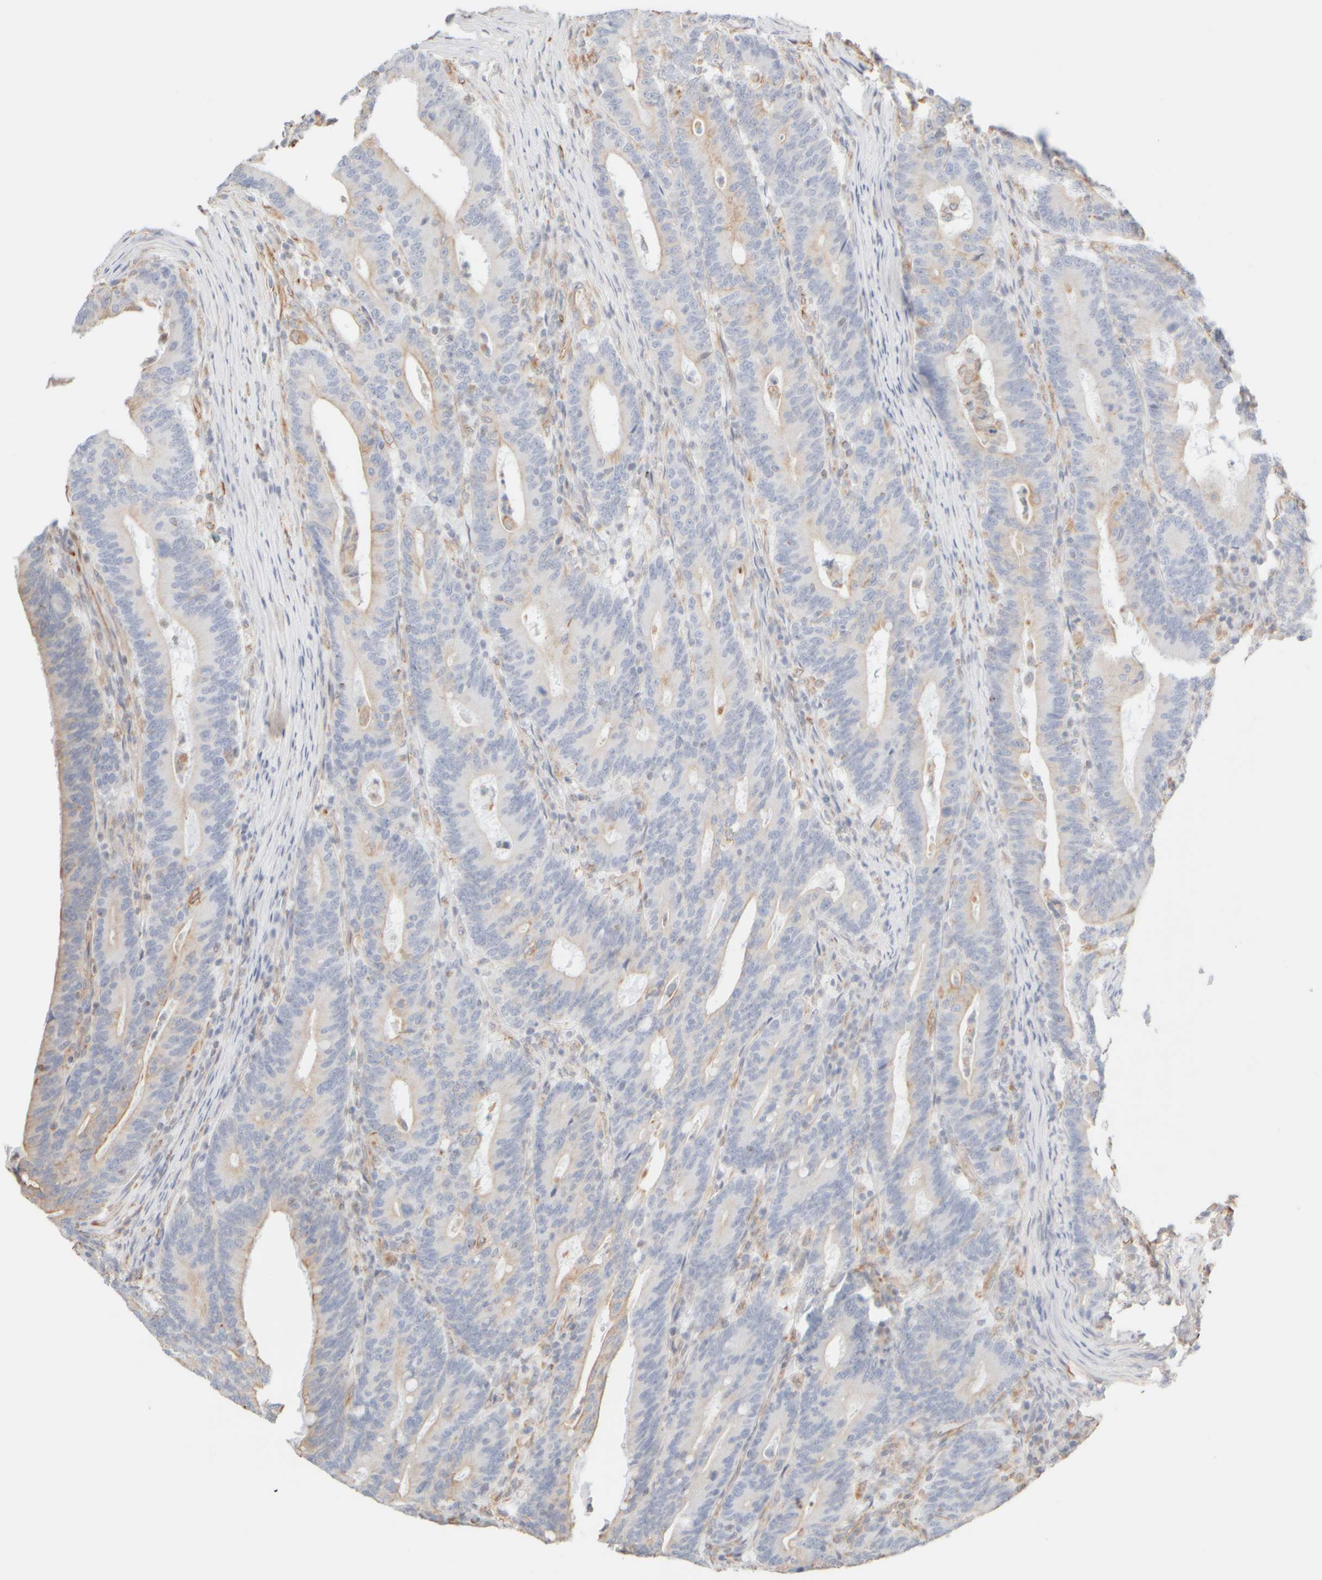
{"staining": {"intensity": "weak", "quantity": "<25%", "location": "cytoplasmic/membranous"}, "tissue": "colorectal cancer", "cell_type": "Tumor cells", "image_type": "cancer", "snomed": [{"axis": "morphology", "description": "Adenocarcinoma, NOS"}, {"axis": "topography", "description": "Colon"}], "caption": "Immunohistochemical staining of colorectal cancer exhibits no significant staining in tumor cells. (Immunohistochemistry (ihc), brightfield microscopy, high magnification).", "gene": "KRT15", "patient": {"sex": "female", "age": 66}}